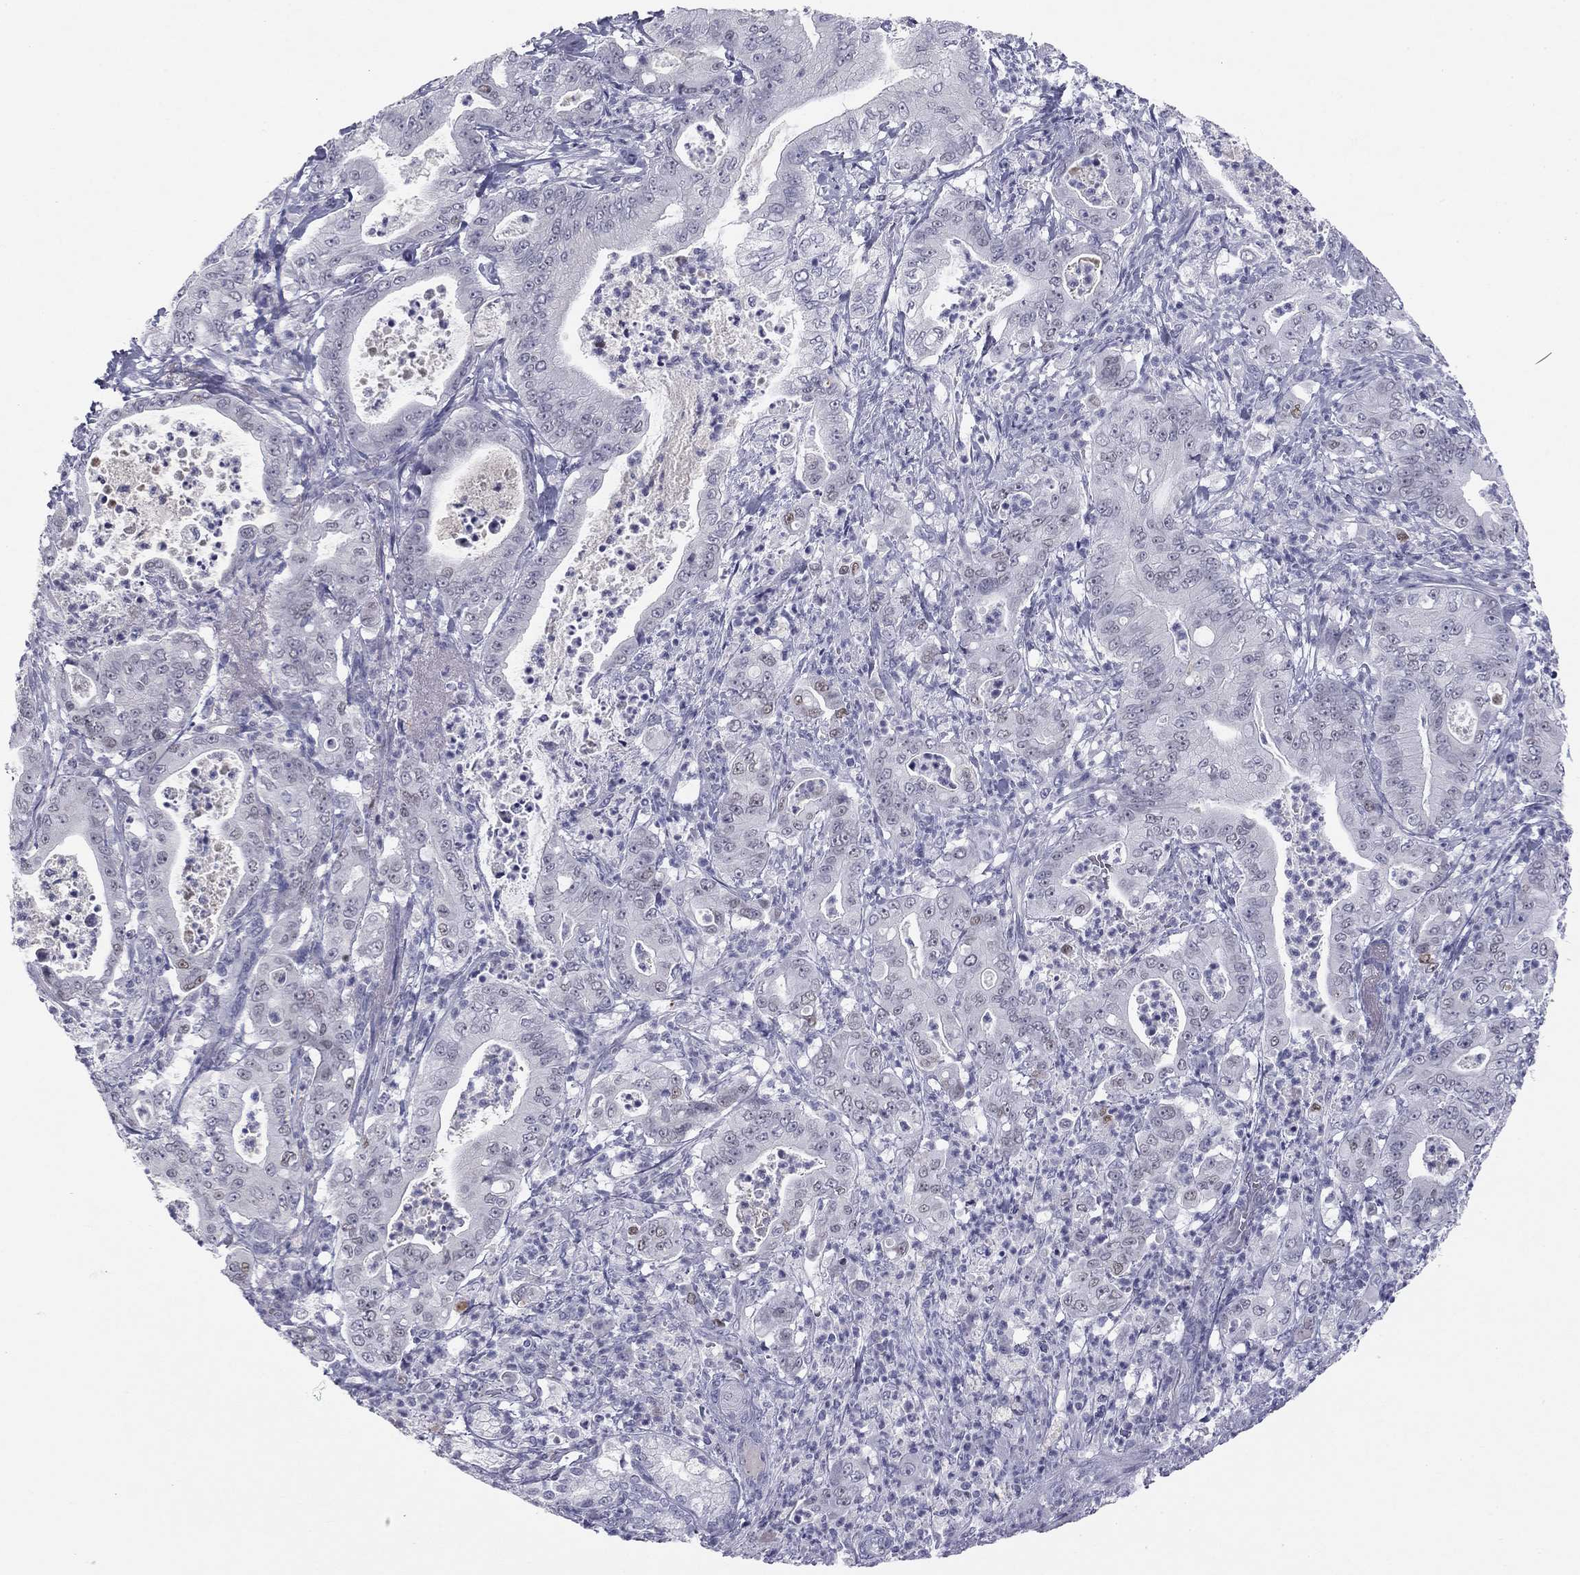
{"staining": {"intensity": "negative", "quantity": "none", "location": "none"}, "tissue": "pancreatic cancer", "cell_type": "Tumor cells", "image_type": "cancer", "snomed": [{"axis": "morphology", "description": "Adenocarcinoma, NOS"}, {"axis": "topography", "description": "Pancreas"}], "caption": "An IHC image of pancreatic adenocarcinoma is shown. There is no staining in tumor cells of pancreatic adenocarcinoma.", "gene": "TFAP2B", "patient": {"sex": "male", "age": 71}}